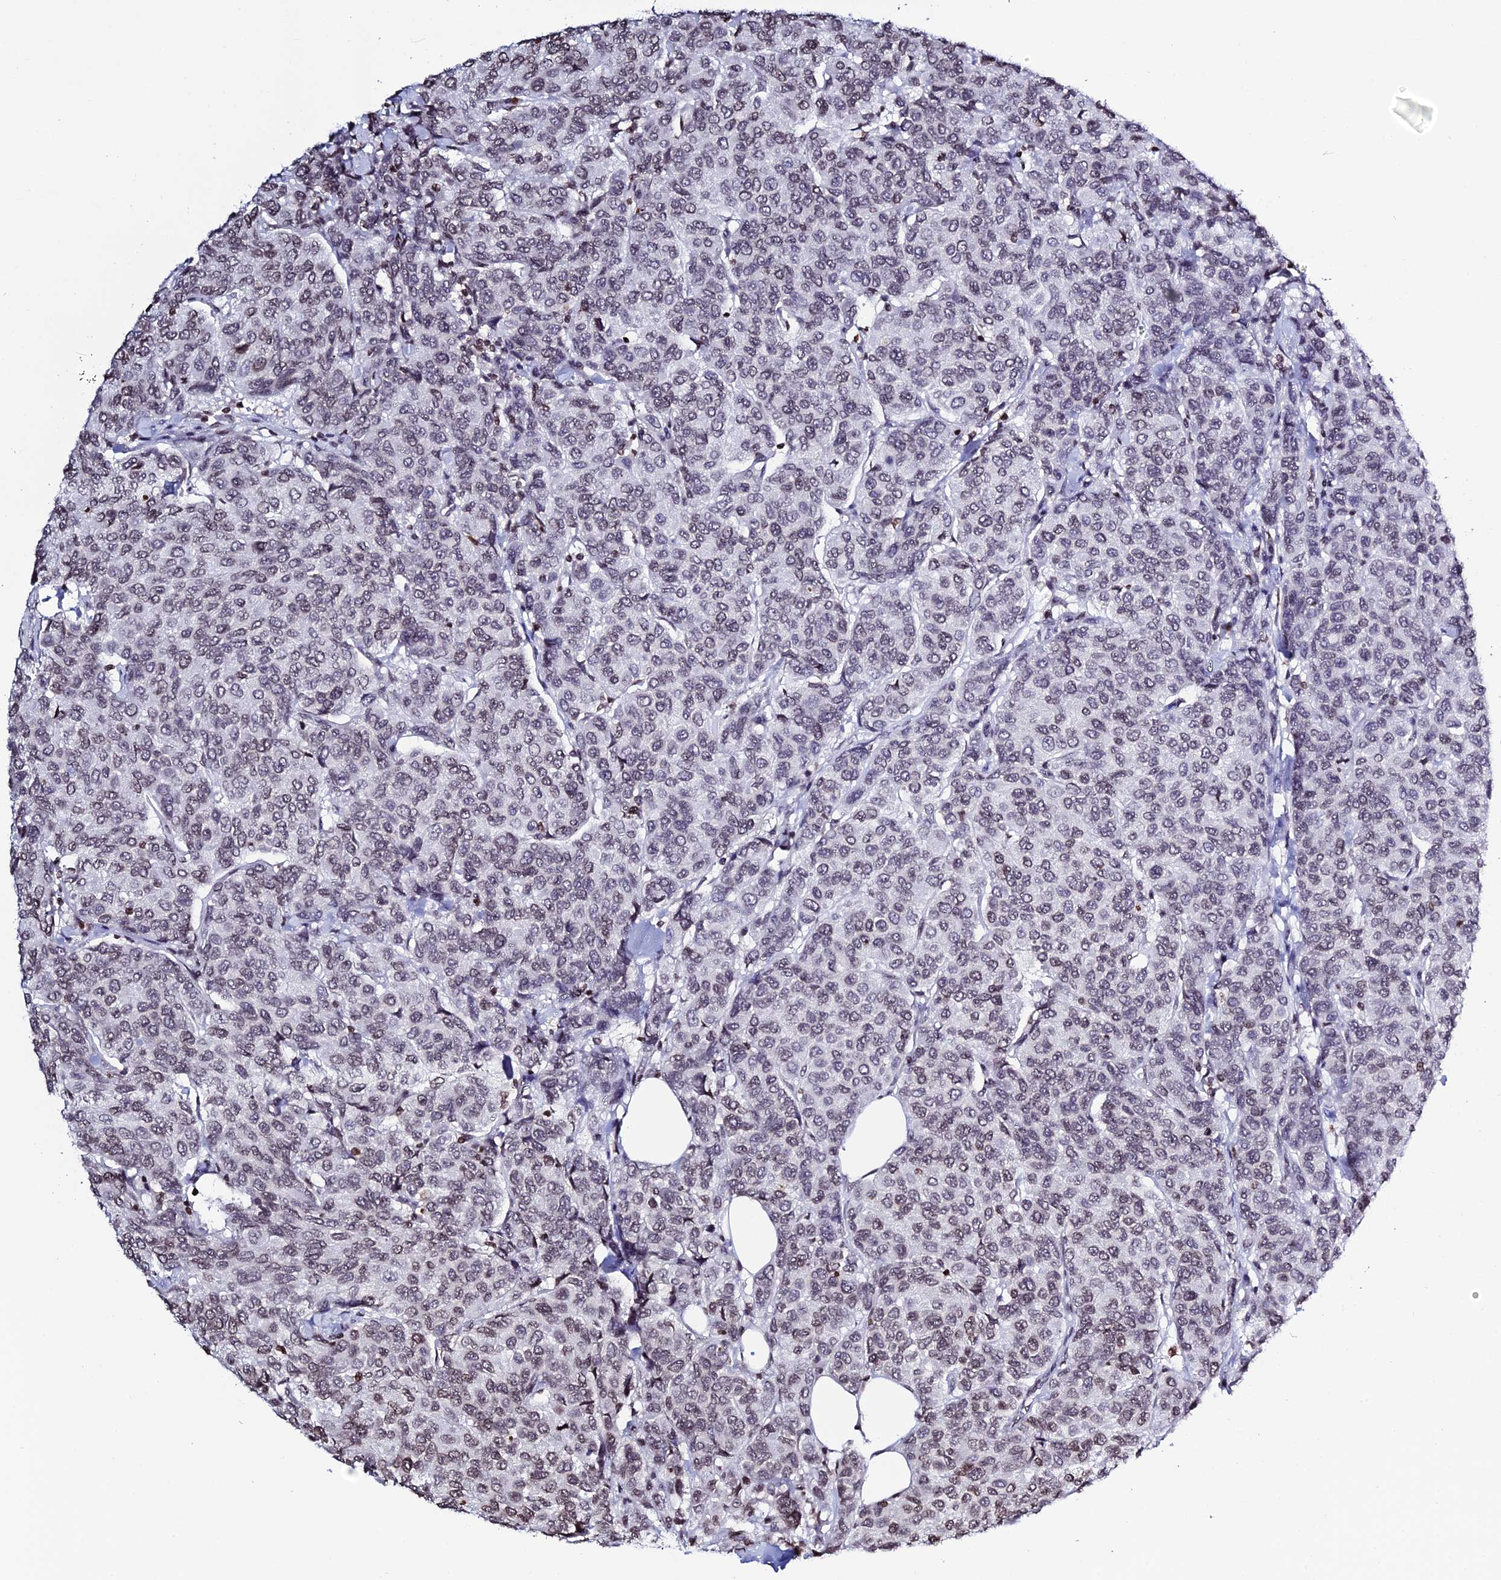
{"staining": {"intensity": "weak", "quantity": "25%-75%", "location": "nuclear"}, "tissue": "breast cancer", "cell_type": "Tumor cells", "image_type": "cancer", "snomed": [{"axis": "morphology", "description": "Duct carcinoma"}, {"axis": "topography", "description": "Breast"}], "caption": "The photomicrograph shows a brown stain indicating the presence of a protein in the nuclear of tumor cells in breast cancer (infiltrating ductal carcinoma).", "gene": "MACROH2A2", "patient": {"sex": "female", "age": 55}}